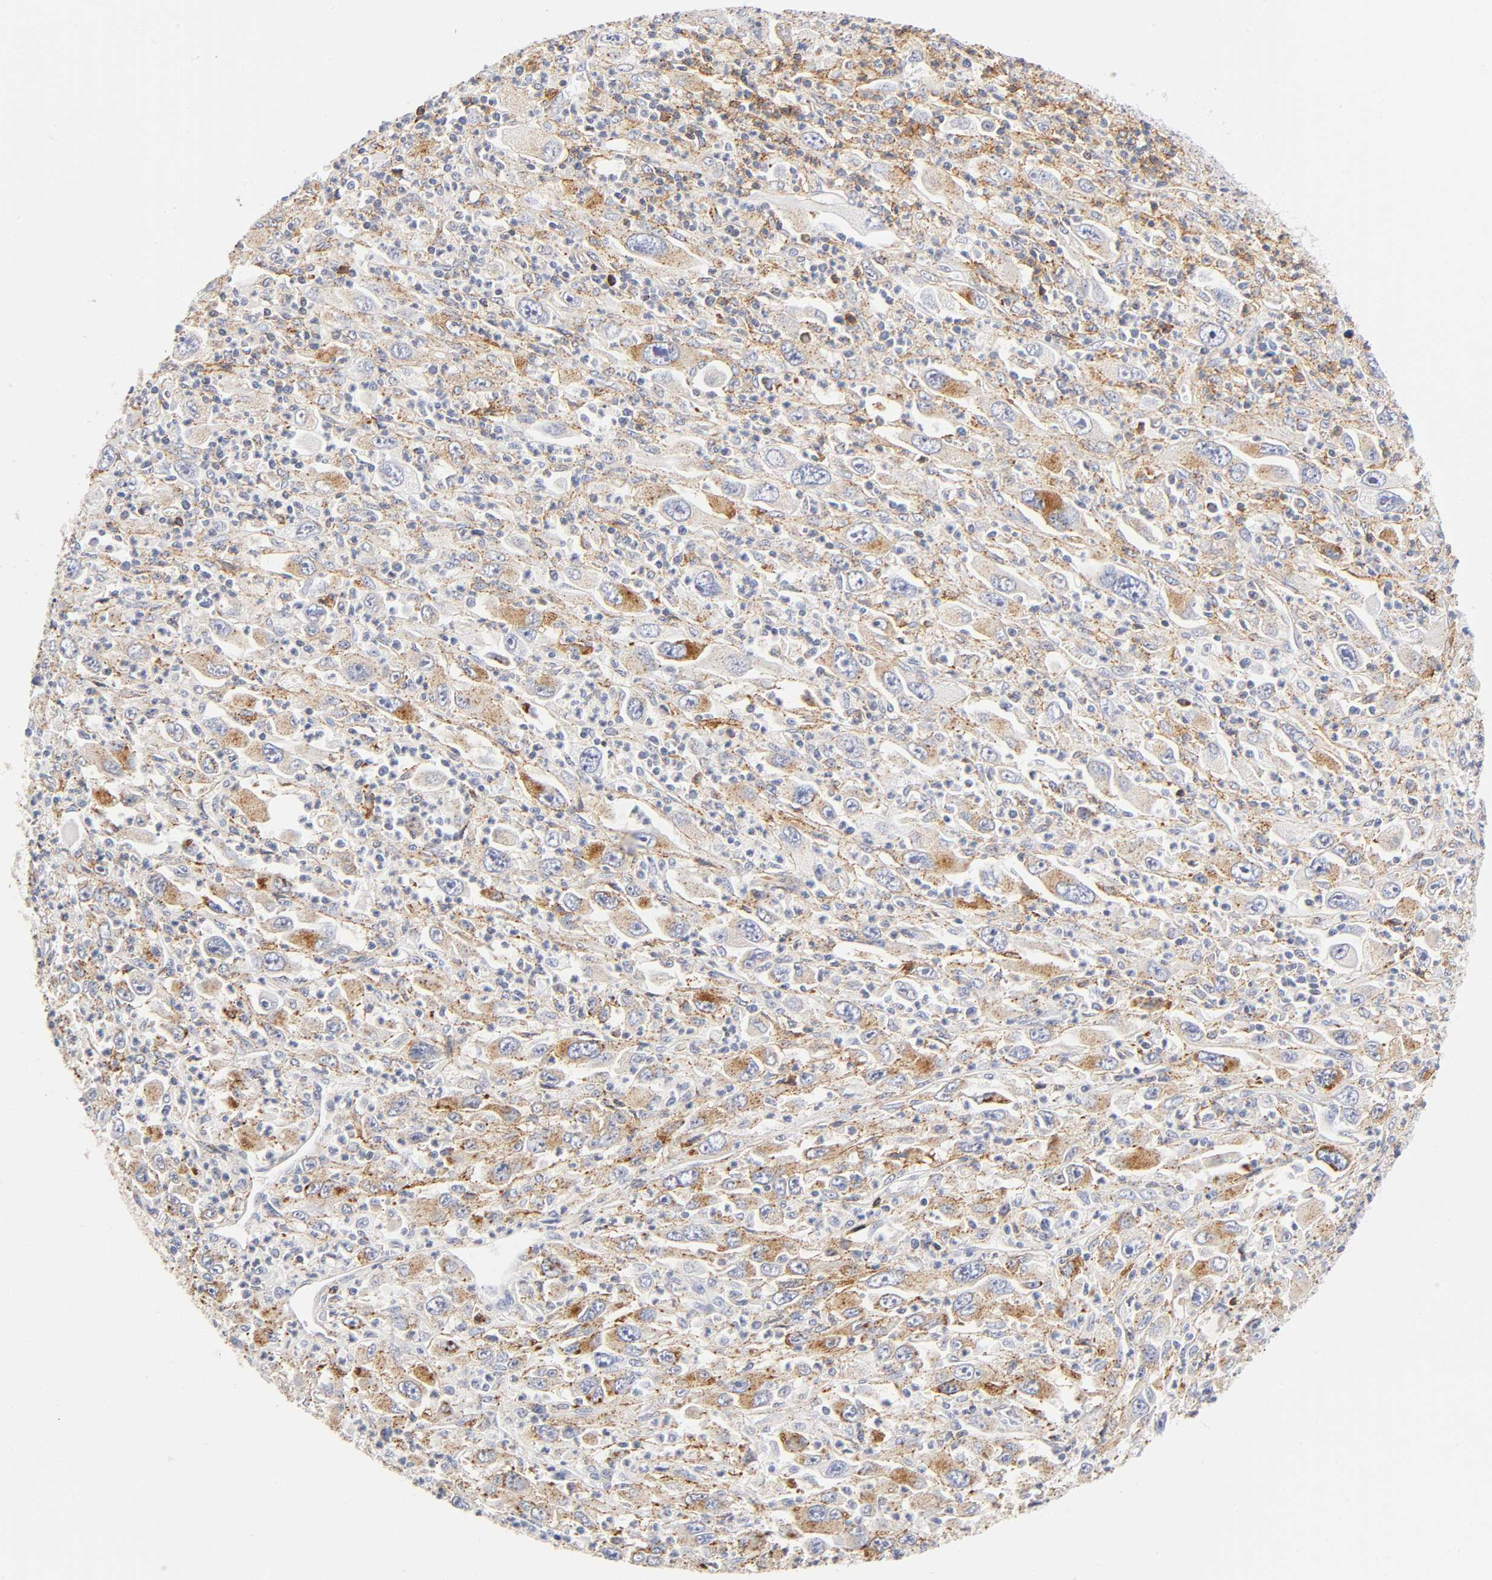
{"staining": {"intensity": "weak", "quantity": "25%-75%", "location": "cytoplasmic/membranous"}, "tissue": "melanoma", "cell_type": "Tumor cells", "image_type": "cancer", "snomed": [{"axis": "morphology", "description": "Malignant melanoma, Metastatic site"}, {"axis": "topography", "description": "Skin"}], "caption": "Weak cytoplasmic/membranous staining is seen in approximately 25%-75% of tumor cells in malignant melanoma (metastatic site).", "gene": "ANXA7", "patient": {"sex": "female", "age": 56}}